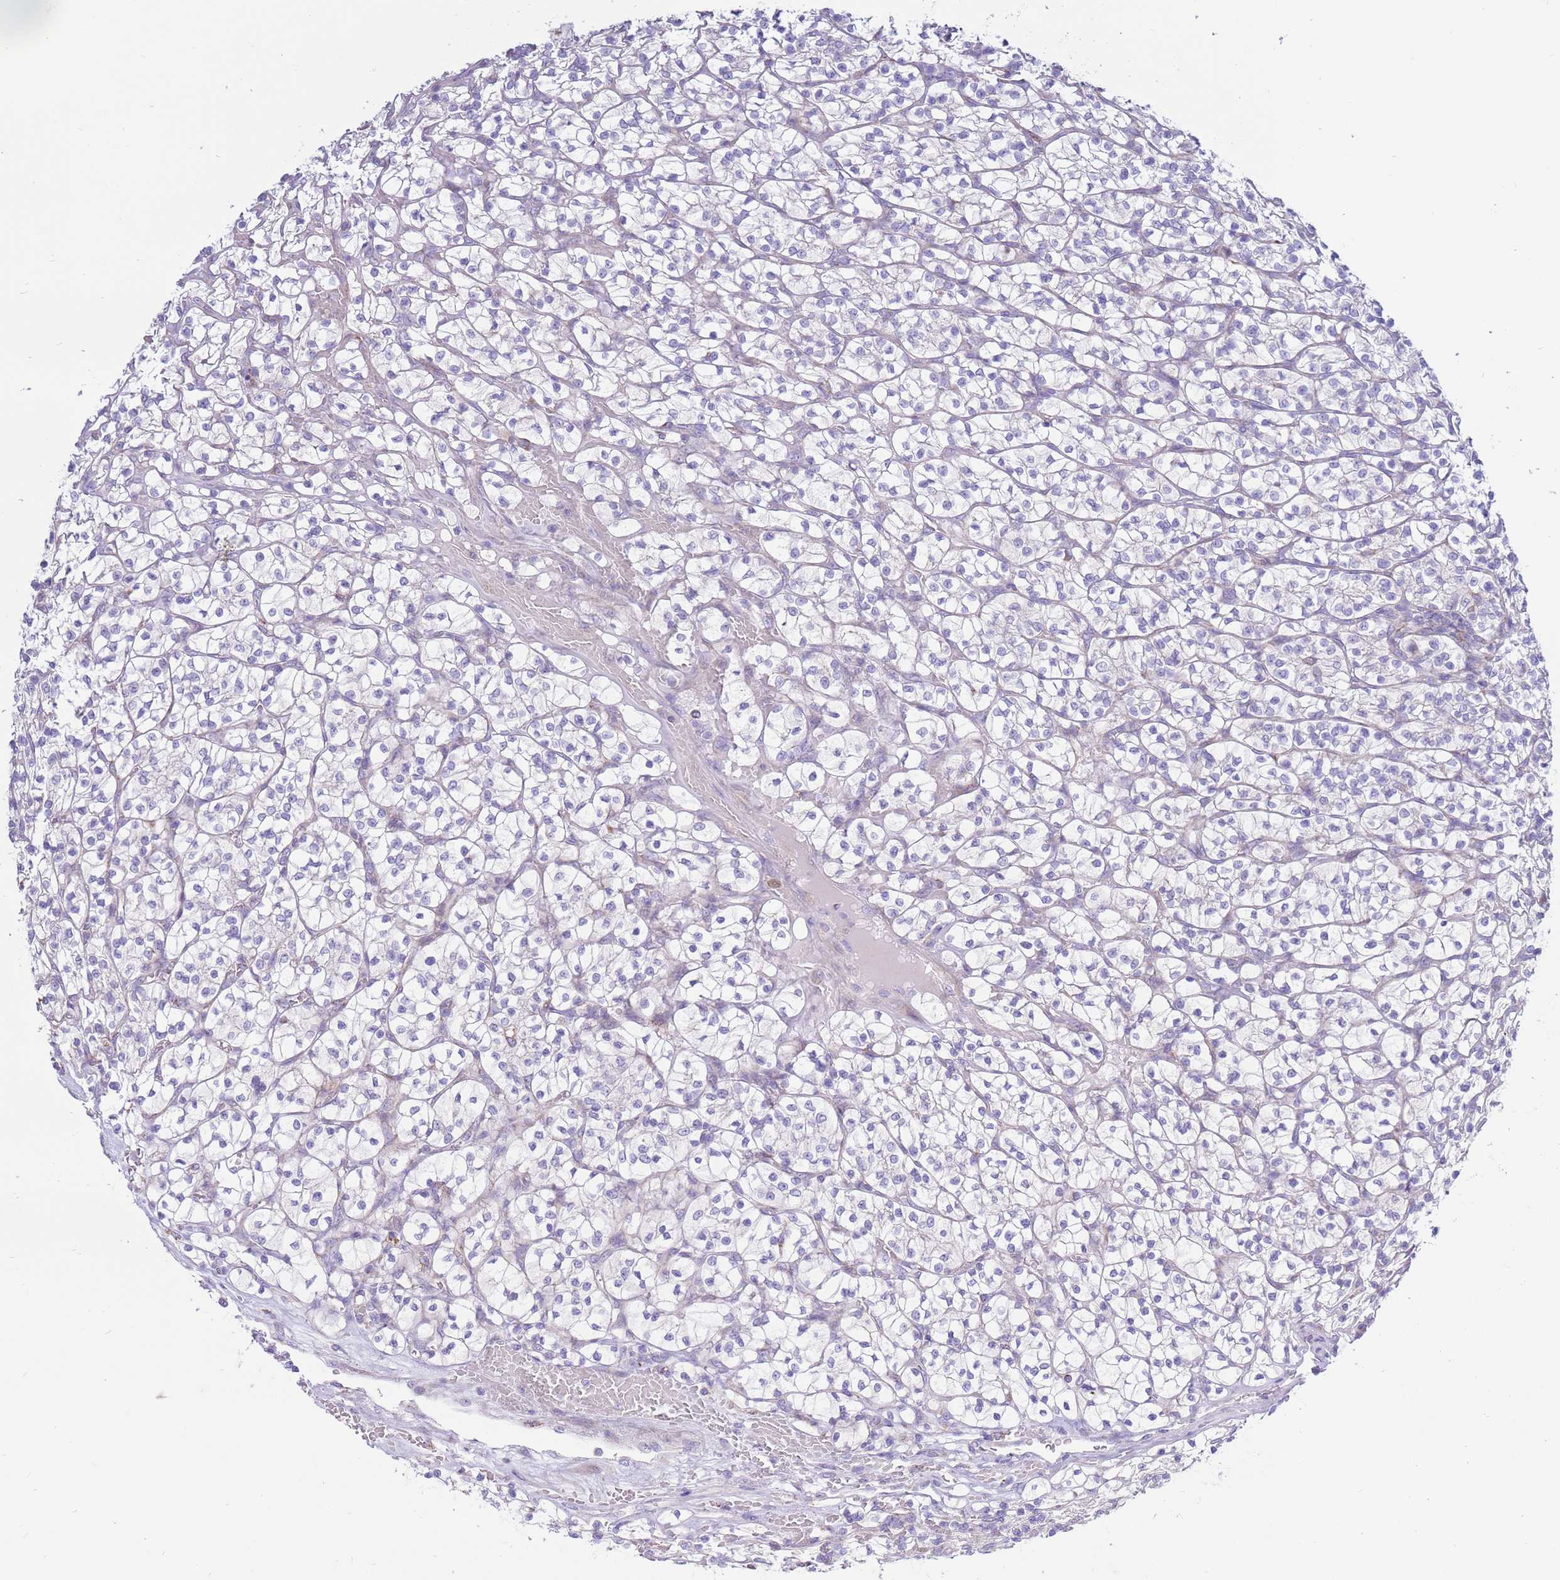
{"staining": {"intensity": "negative", "quantity": "none", "location": "none"}, "tissue": "renal cancer", "cell_type": "Tumor cells", "image_type": "cancer", "snomed": [{"axis": "morphology", "description": "Adenocarcinoma, NOS"}, {"axis": "topography", "description": "Kidney"}], "caption": "Photomicrograph shows no protein expression in tumor cells of renal cancer tissue.", "gene": "IGF1R", "patient": {"sex": "female", "age": 64}}